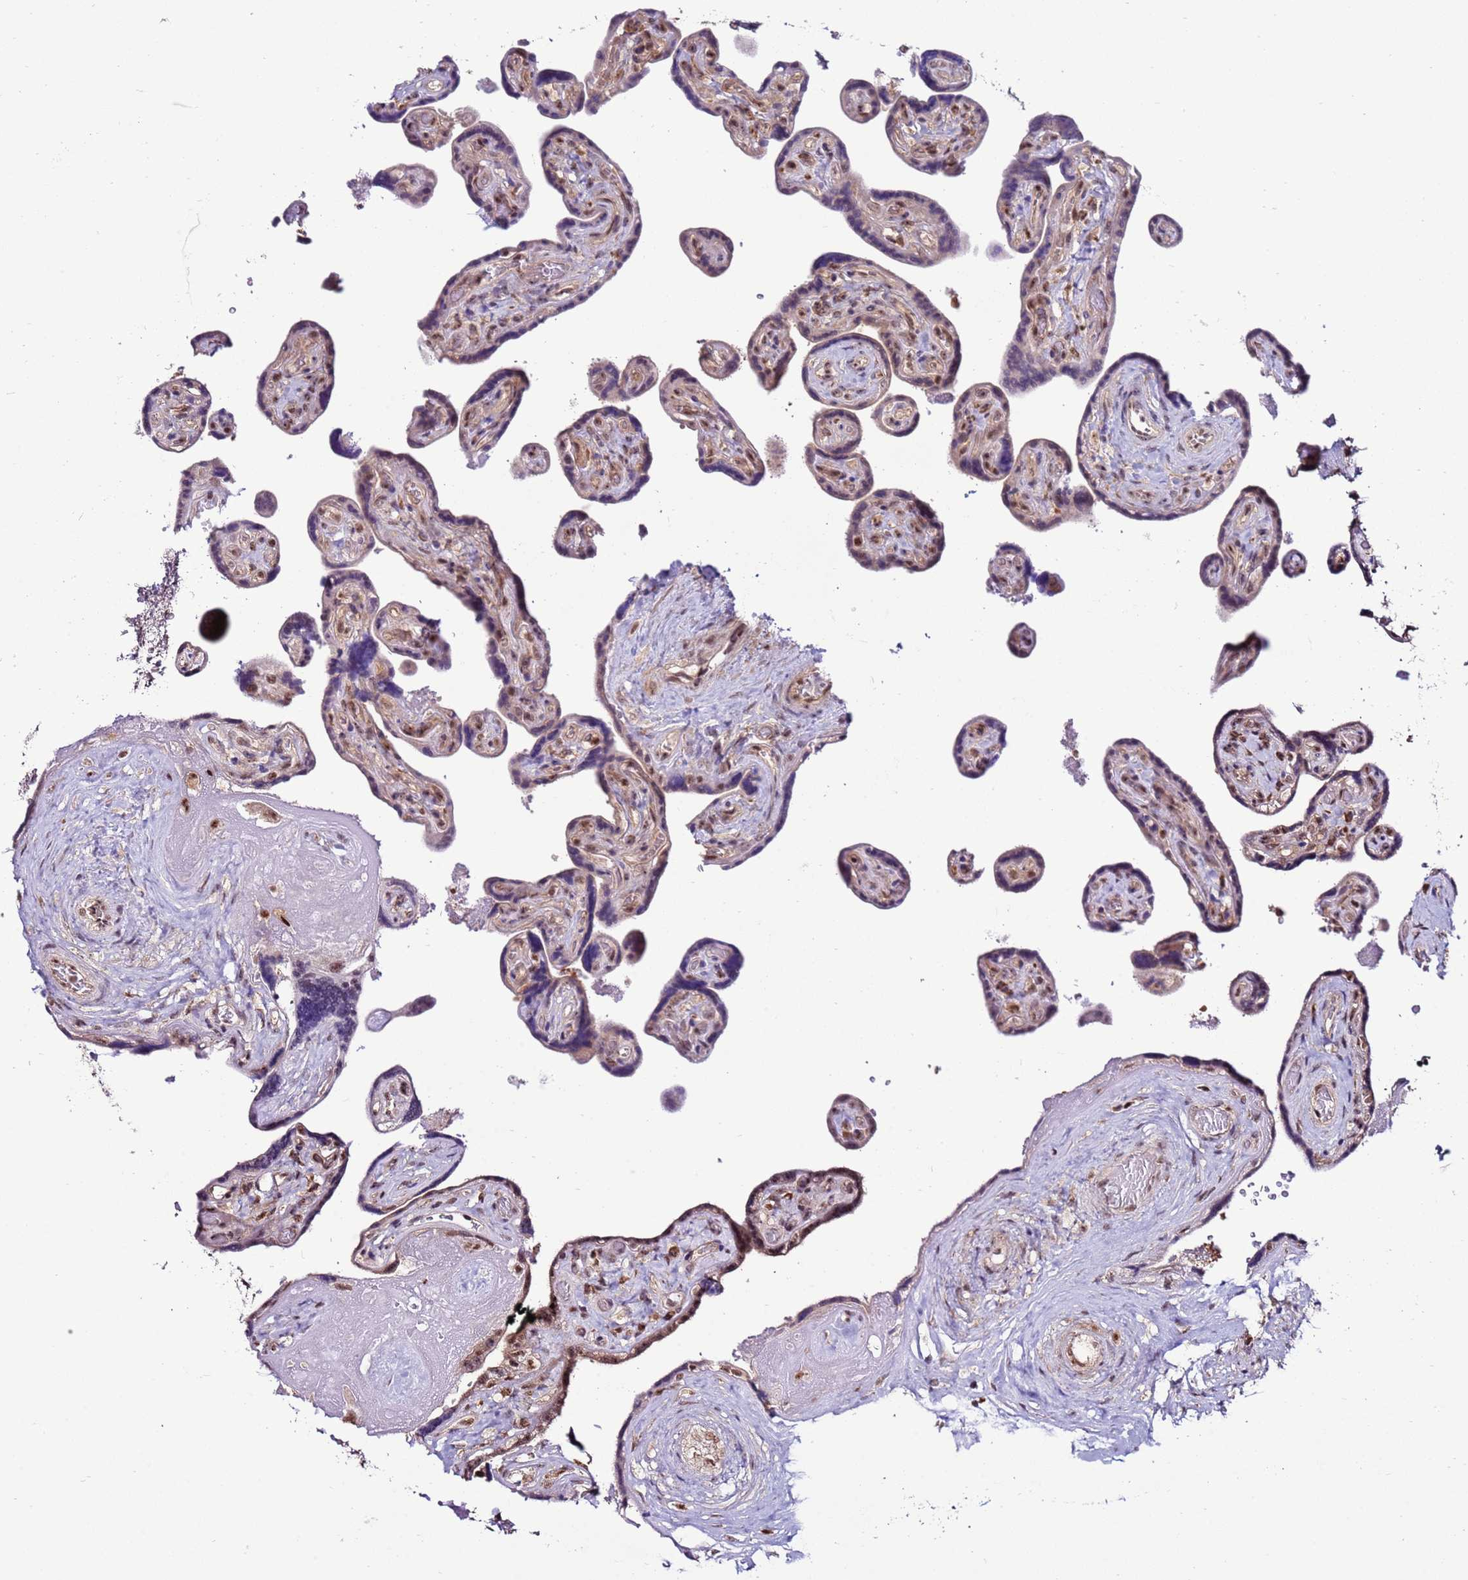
{"staining": {"intensity": "moderate", "quantity": ">75%", "location": "nuclear"}, "tissue": "placenta", "cell_type": "Trophoblastic cells", "image_type": "normal", "snomed": [{"axis": "morphology", "description": "Normal tissue, NOS"}, {"axis": "topography", "description": "Placenta"}], "caption": "Immunohistochemistry micrograph of unremarkable placenta: placenta stained using IHC reveals medium levels of moderate protein expression localized specifically in the nuclear of trophoblastic cells, appearing as a nuclear brown color.", "gene": "PRPF6", "patient": {"sex": "female", "age": 32}}